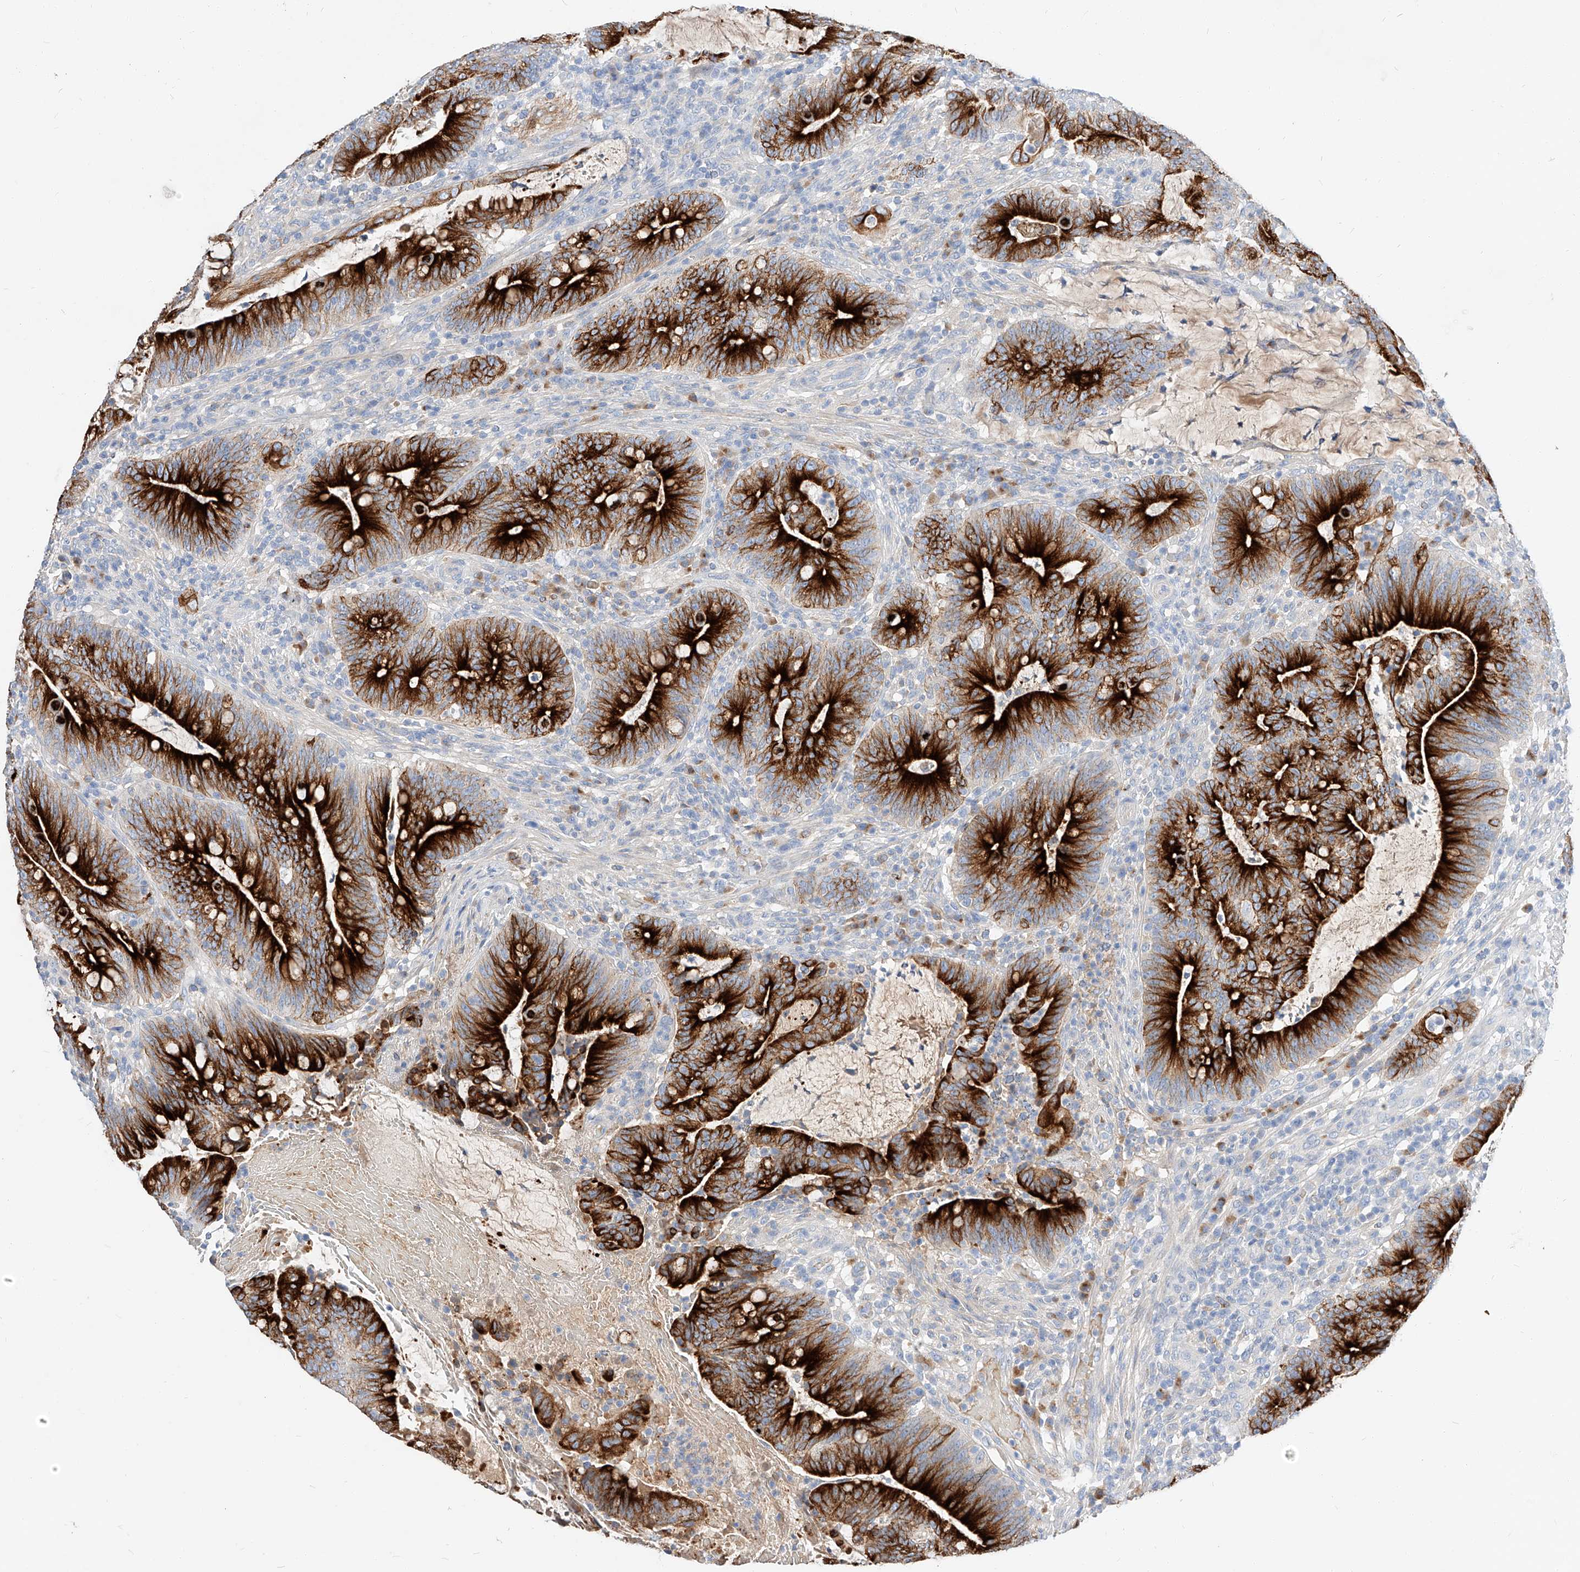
{"staining": {"intensity": "strong", "quantity": ">75%", "location": "cytoplasmic/membranous"}, "tissue": "colorectal cancer", "cell_type": "Tumor cells", "image_type": "cancer", "snomed": [{"axis": "morphology", "description": "Adenocarcinoma, NOS"}, {"axis": "topography", "description": "Colon"}], "caption": "Approximately >75% of tumor cells in human colorectal cancer (adenocarcinoma) display strong cytoplasmic/membranous protein staining as visualized by brown immunohistochemical staining.", "gene": "MAP7", "patient": {"sex": "female", "age": 66}}